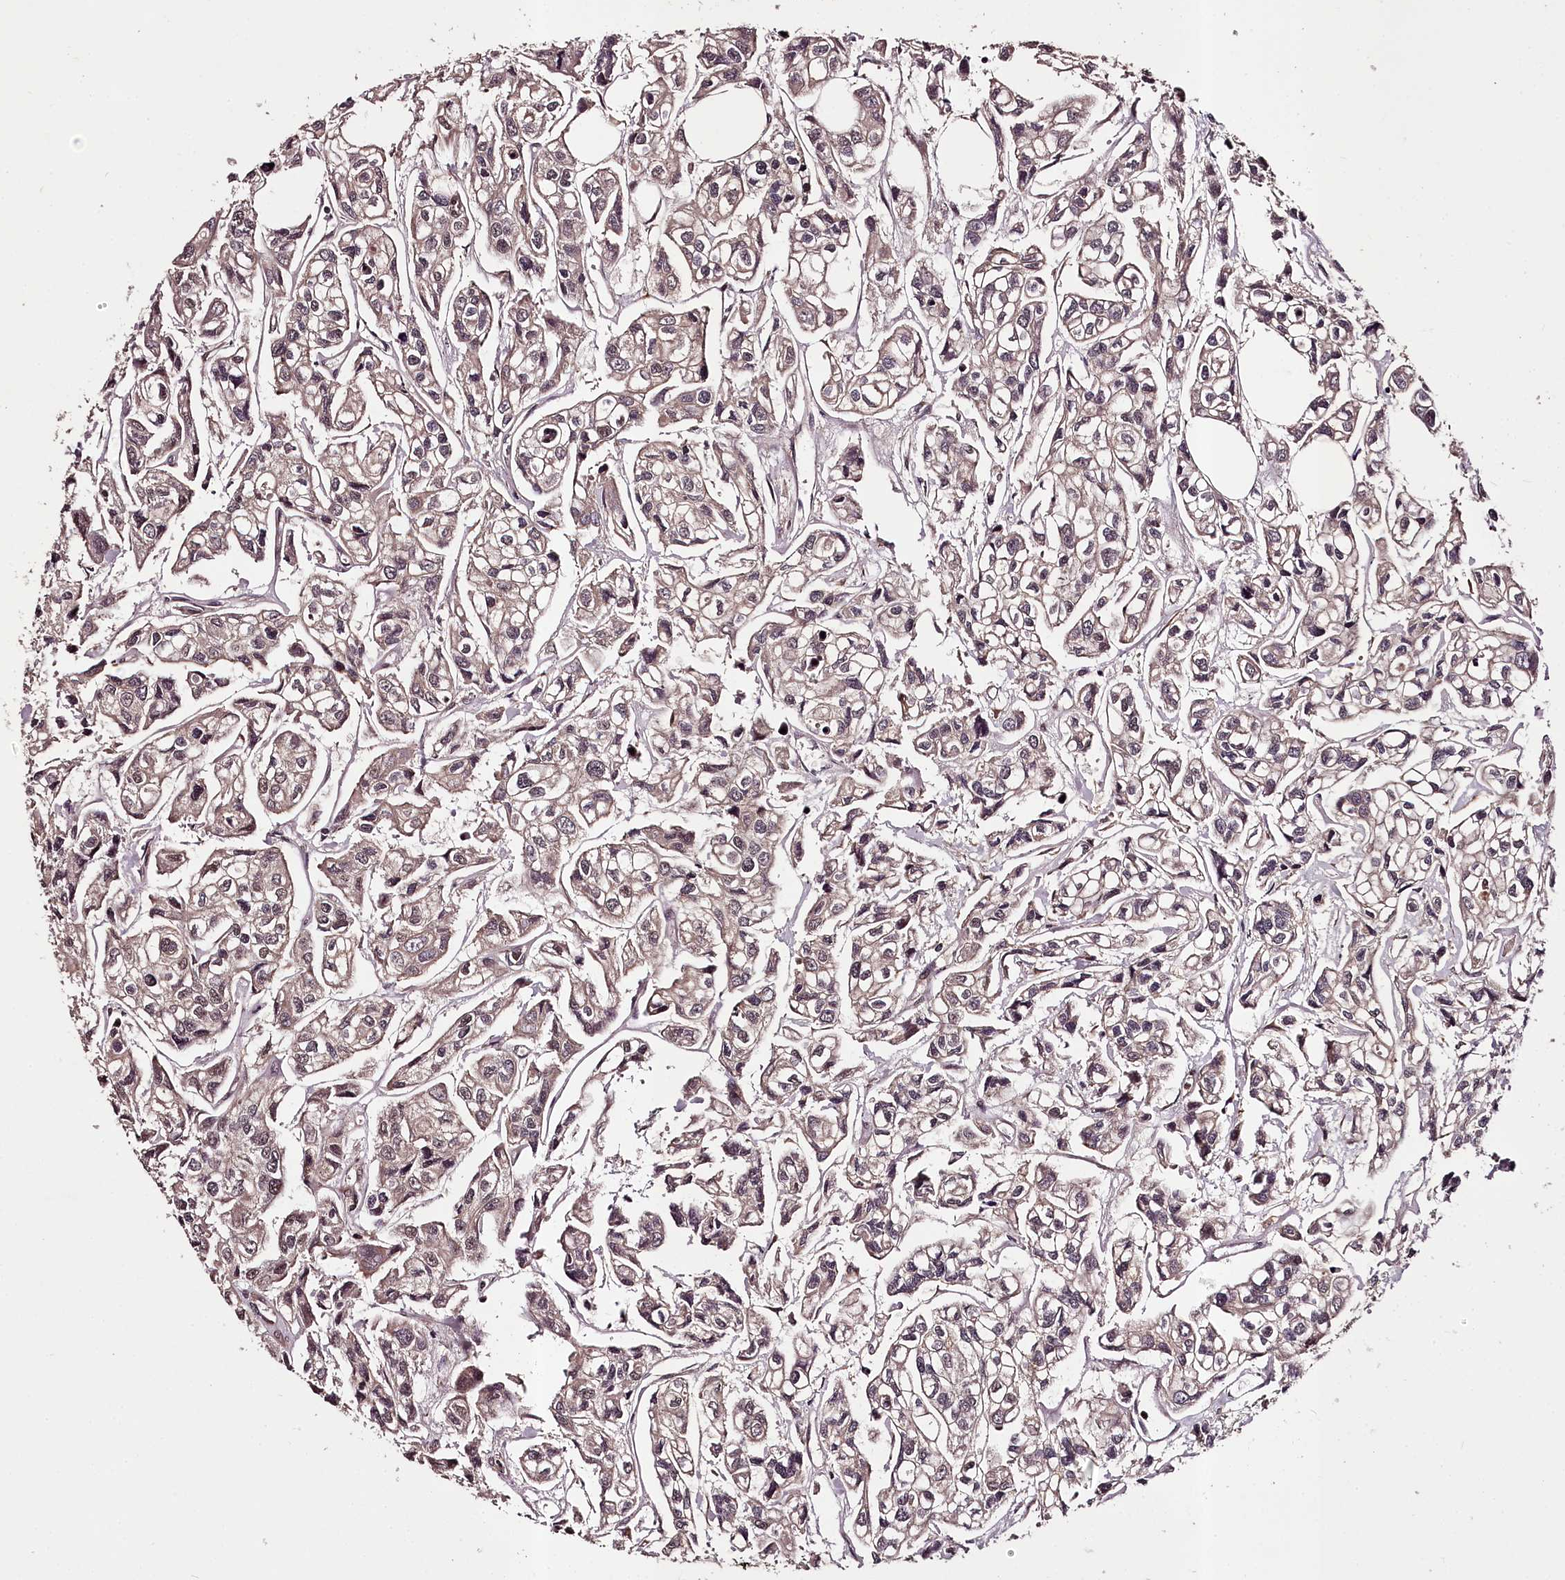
{"staining": {"intensity": "moderate", "quantity": "<25%", "location": "nuclear"}, "tissue": "urothelial cancer", "cell_type": "Tumor cells", "image_type": "cancer", "snomed": [{"axis": "morphology", "description": "Urothelial carcinoma, High grade"}, {"axis": "topography", "description": "Urinary bladder"}], "caption": "Brown immunohistochemical staining in urothelial cancer exhibits moderate nuclear positivity in approximately <25% of tumor cells.", "gene": "MAML3", "patient": {"sex": "male", "age": 67}}